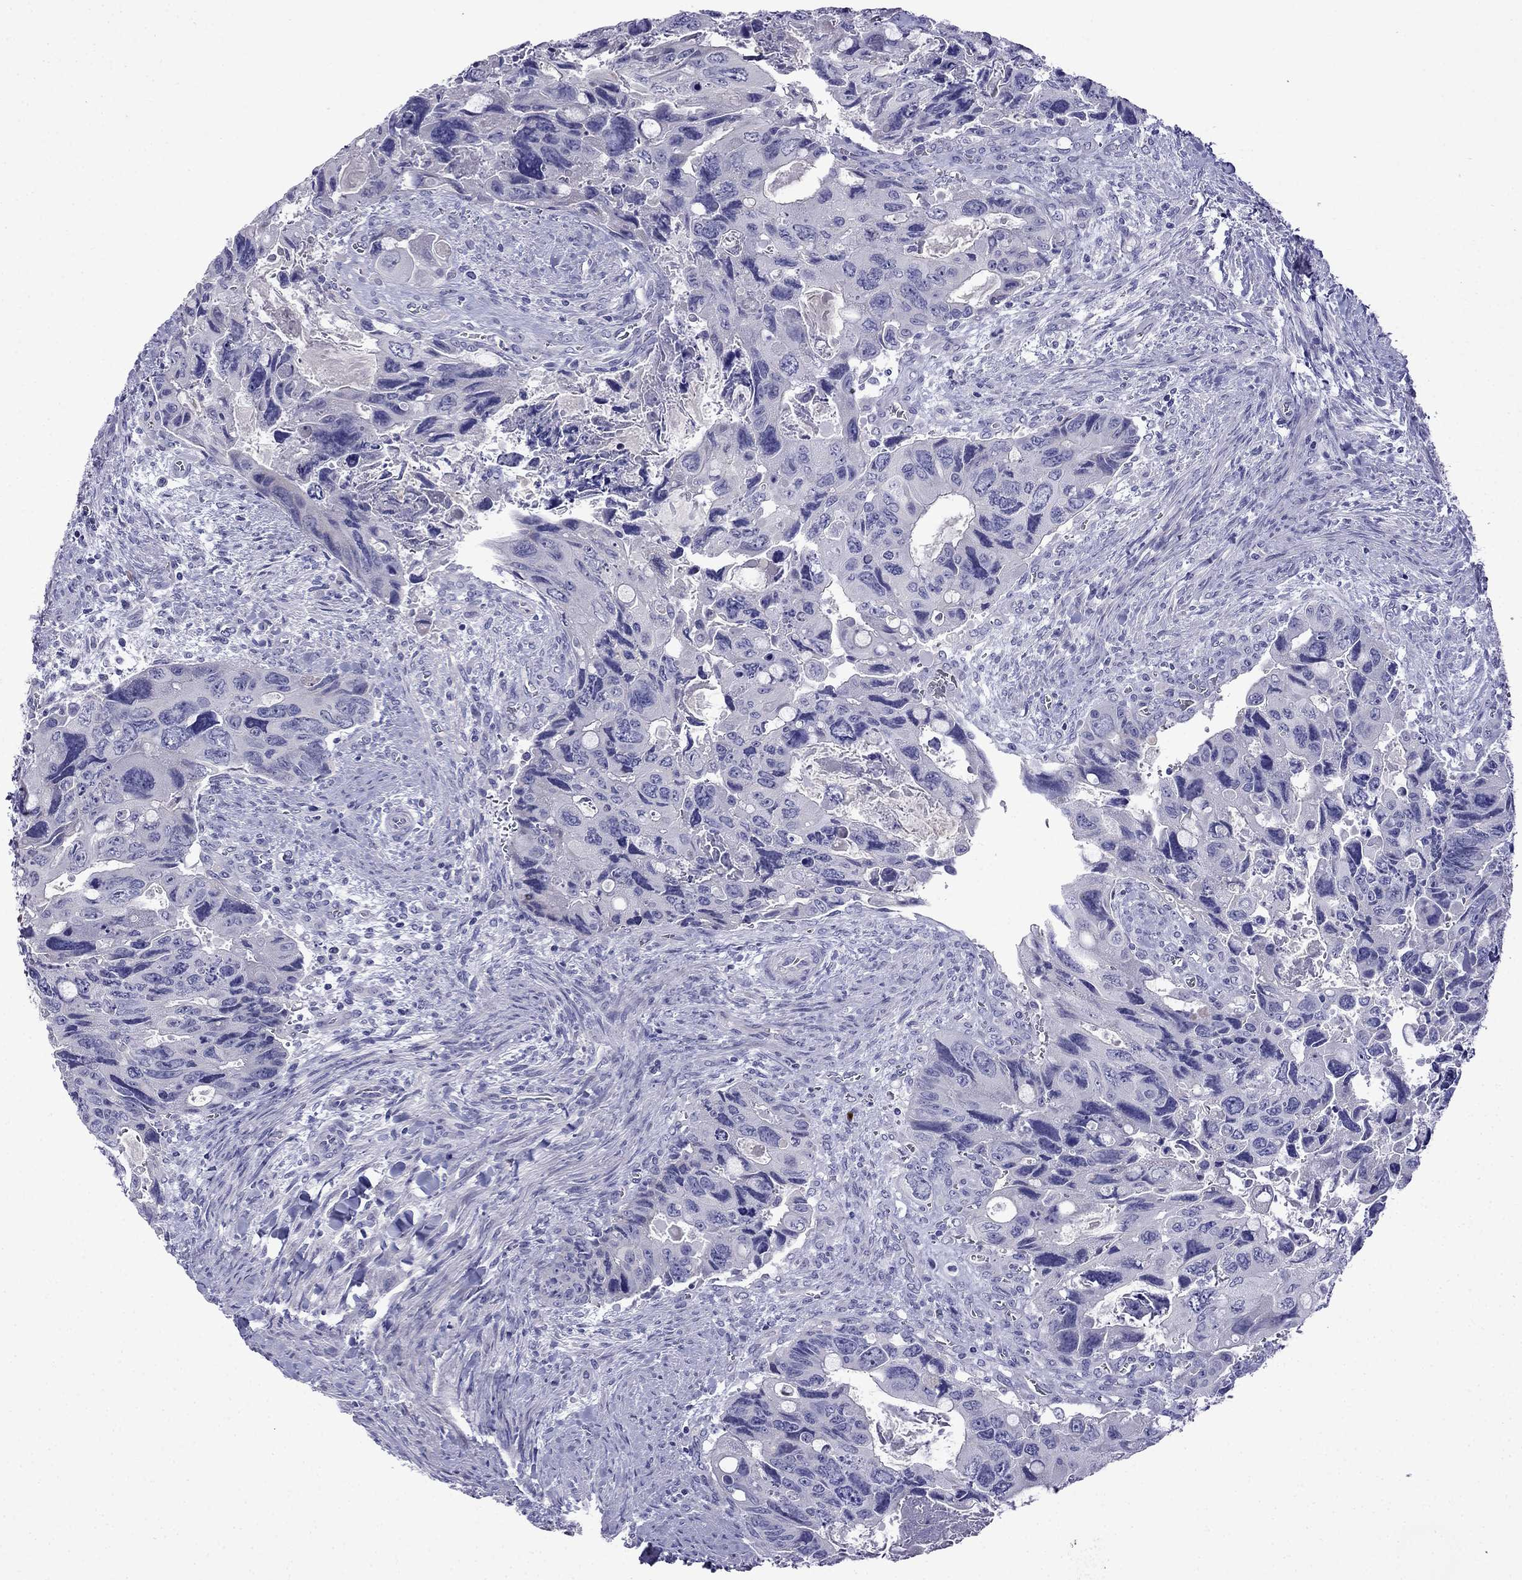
{"staining": {"intensity": "negative", "quantity": "none", "location": "none"}, "tissue": "colorectal cancer", "cell_type": "Tumor cells", "image_type": "cancer", "snomed": [{"axis": "morphology", "description": "Adenocarcinoma, NOS"}, {"axis": "topography", "description": "Rectum"}], "caption": "Immunohistochemical staining of human colorectal cancer displays no significant staining in tumor cells.", "gene": "PATE1", "patient": {"sex": "male", "age": 62}}